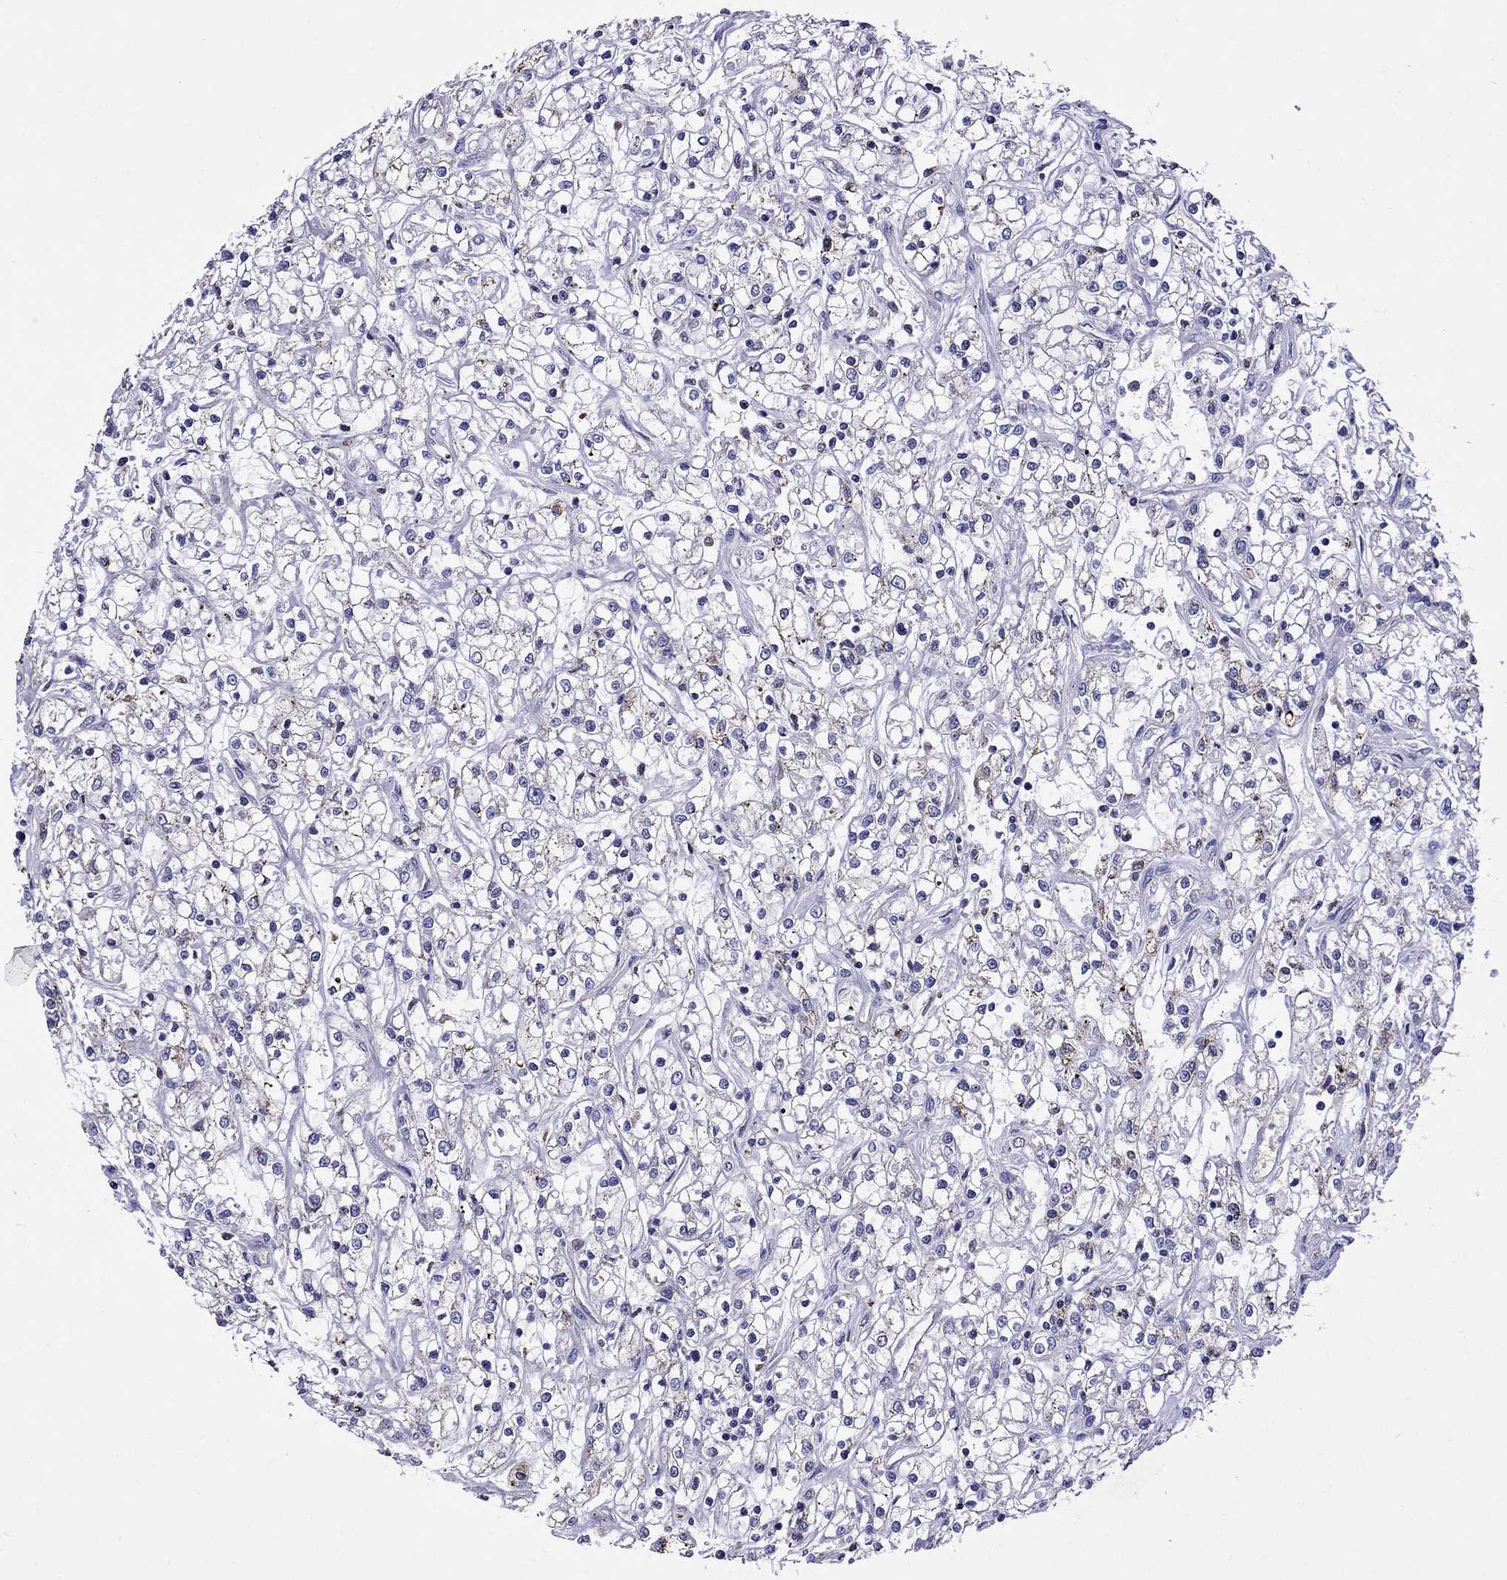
{"staining": {"intensity": "weak", "quantity": "<25%", "location": "cytoplasmic/membranous"}, "tissue": "renal cancer", "cell_type": "Tumor cells", "image_type": "cancer", "snomed": [{"axis": "morphology", "description": "Adenocarcinoma, NOS"}, {"axis": "topography", "description": "Kidney"}], "caption": "A high-resolution micrograph shows IHC staining of renal cancer, which displays no significant expression in tumor cells.", "gene": "SCG2", "patient": {"sex": "female", "age": 59}}